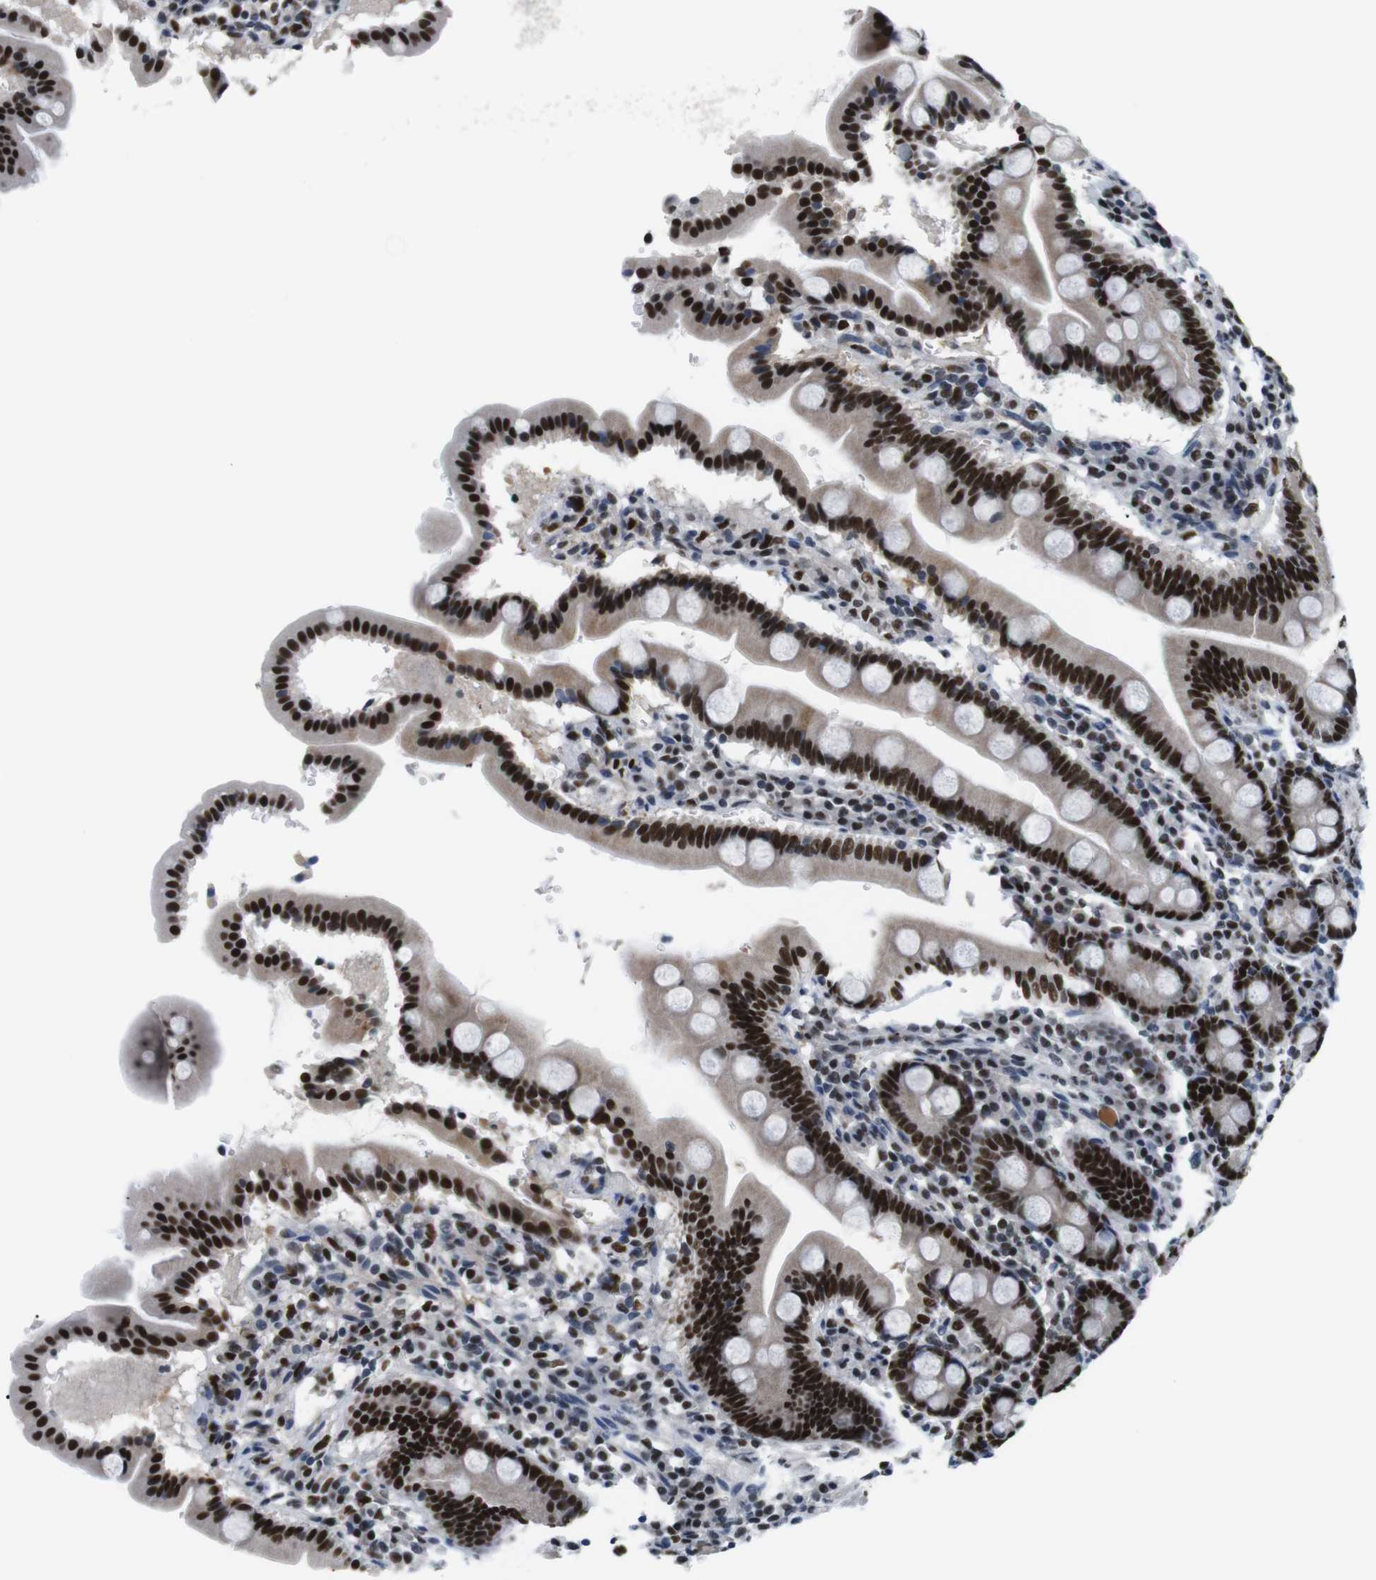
{"staining": {"intensity": "strong", "quantity": ">75%", "location": "nuclear"}, "tissue": "duodenum", "cell_type": "Glandular cells", "image_type": "normal", "snomed": [{"axis": "morphology", "description": "Normal tissue, NOS"}, {"axis": "topography", "description": "Duodenum"}], "caption": "Duodenum stained for a protein exhibits strong nuclear positivity in glandular cells. Ihc stains the protein in brown and the nuclei are stained blue.", "gene": "PSME3", "patient": {"sex": "male", "age": 50}}